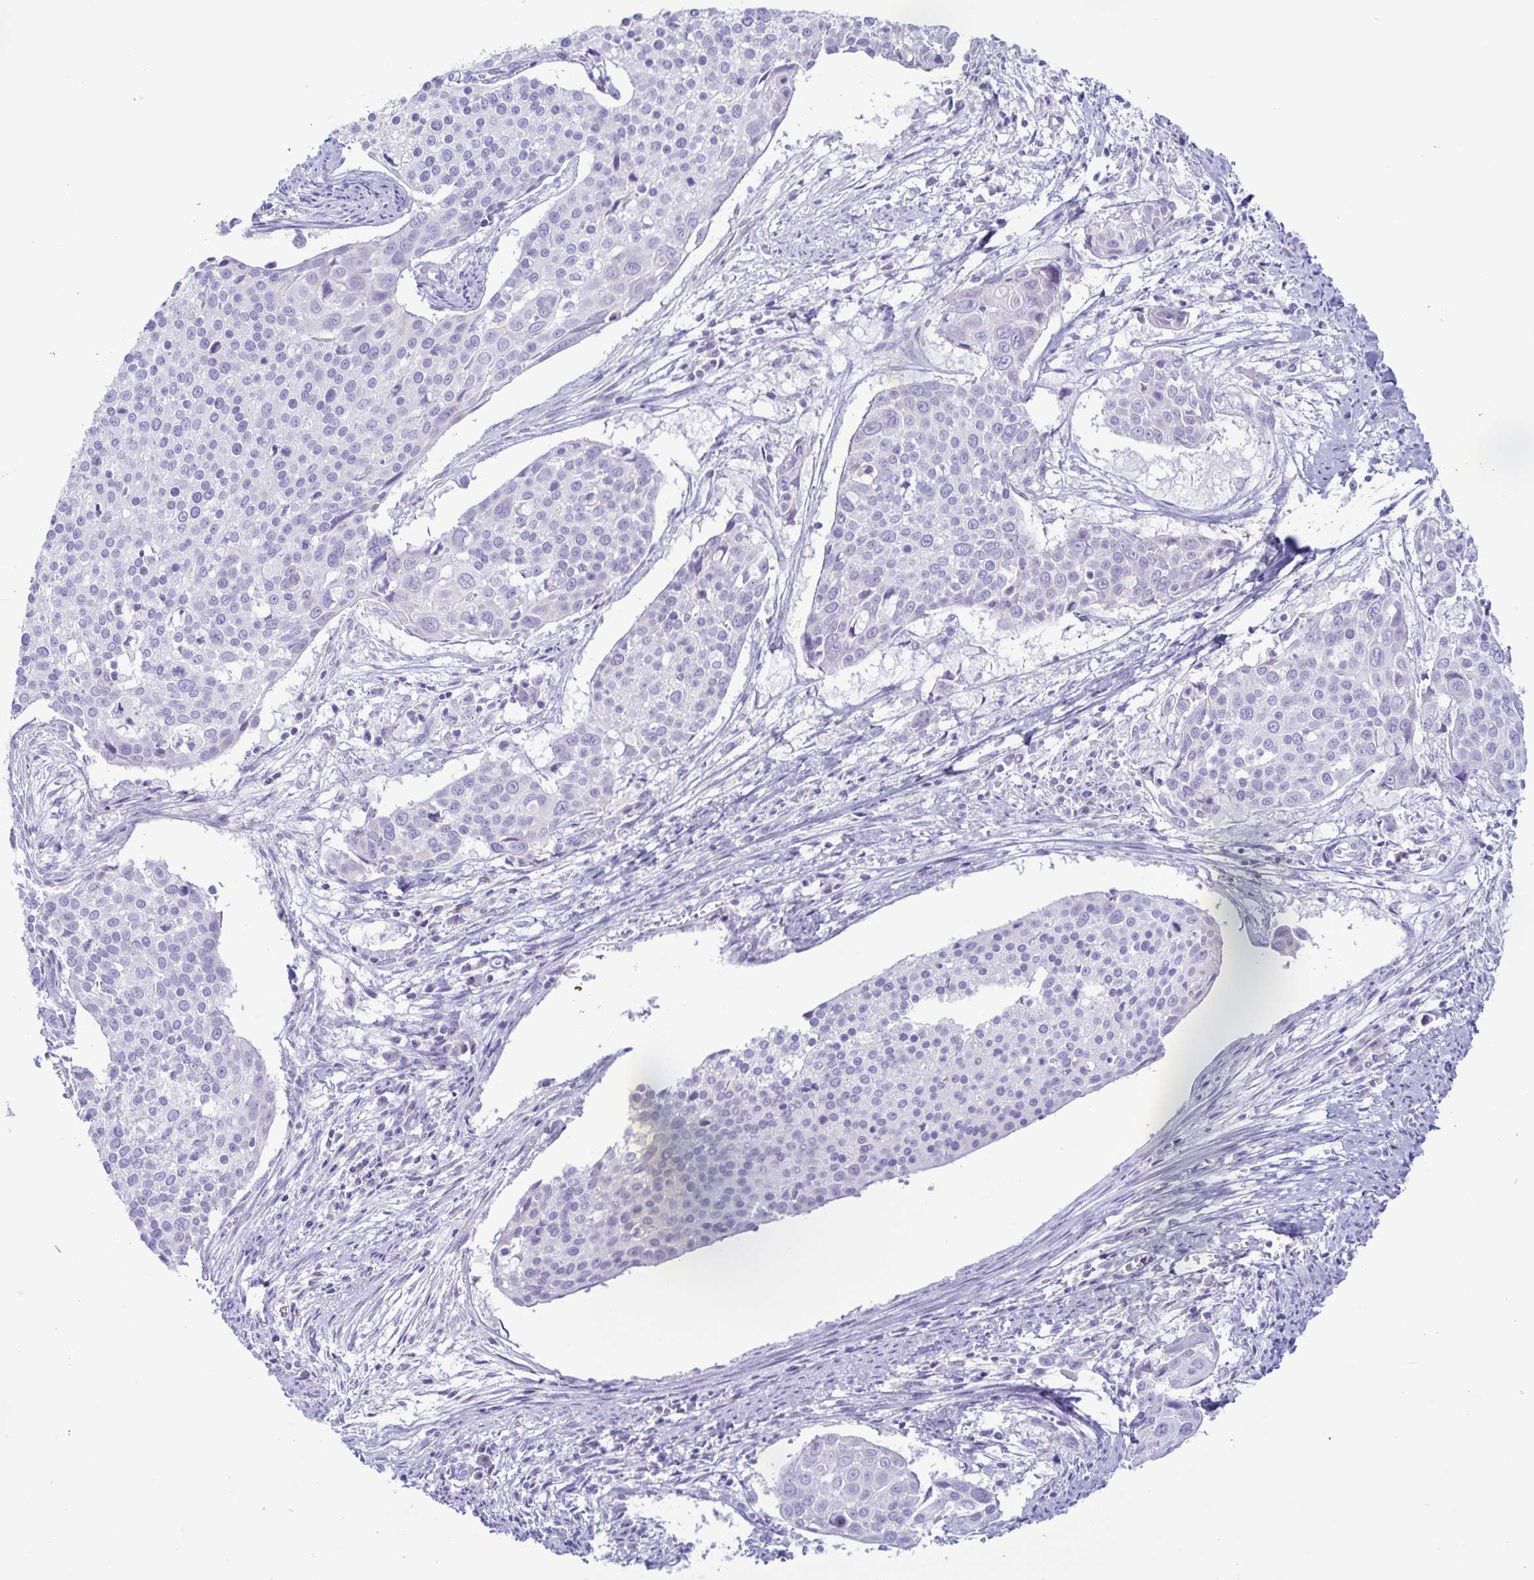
{"staining": {"intensity": "negative", "quantity": "none", "location": "none"}, "tissue": "cervical cancer", "cell_type": "Tumor cells", "image_type": "cancer", "snomed": [{"axis": "morphology", "description": "Squamous cell carcinoma, NOS"}, {"axis": "topography", "description": "Cervix"}], "caption": "This is an immunohistochemistry image of human cervical squamous cell carcinoma. There is no positivity in tumor cells.", "gene": "AZU1", "patient": {"sex": "female", "age": 39}}